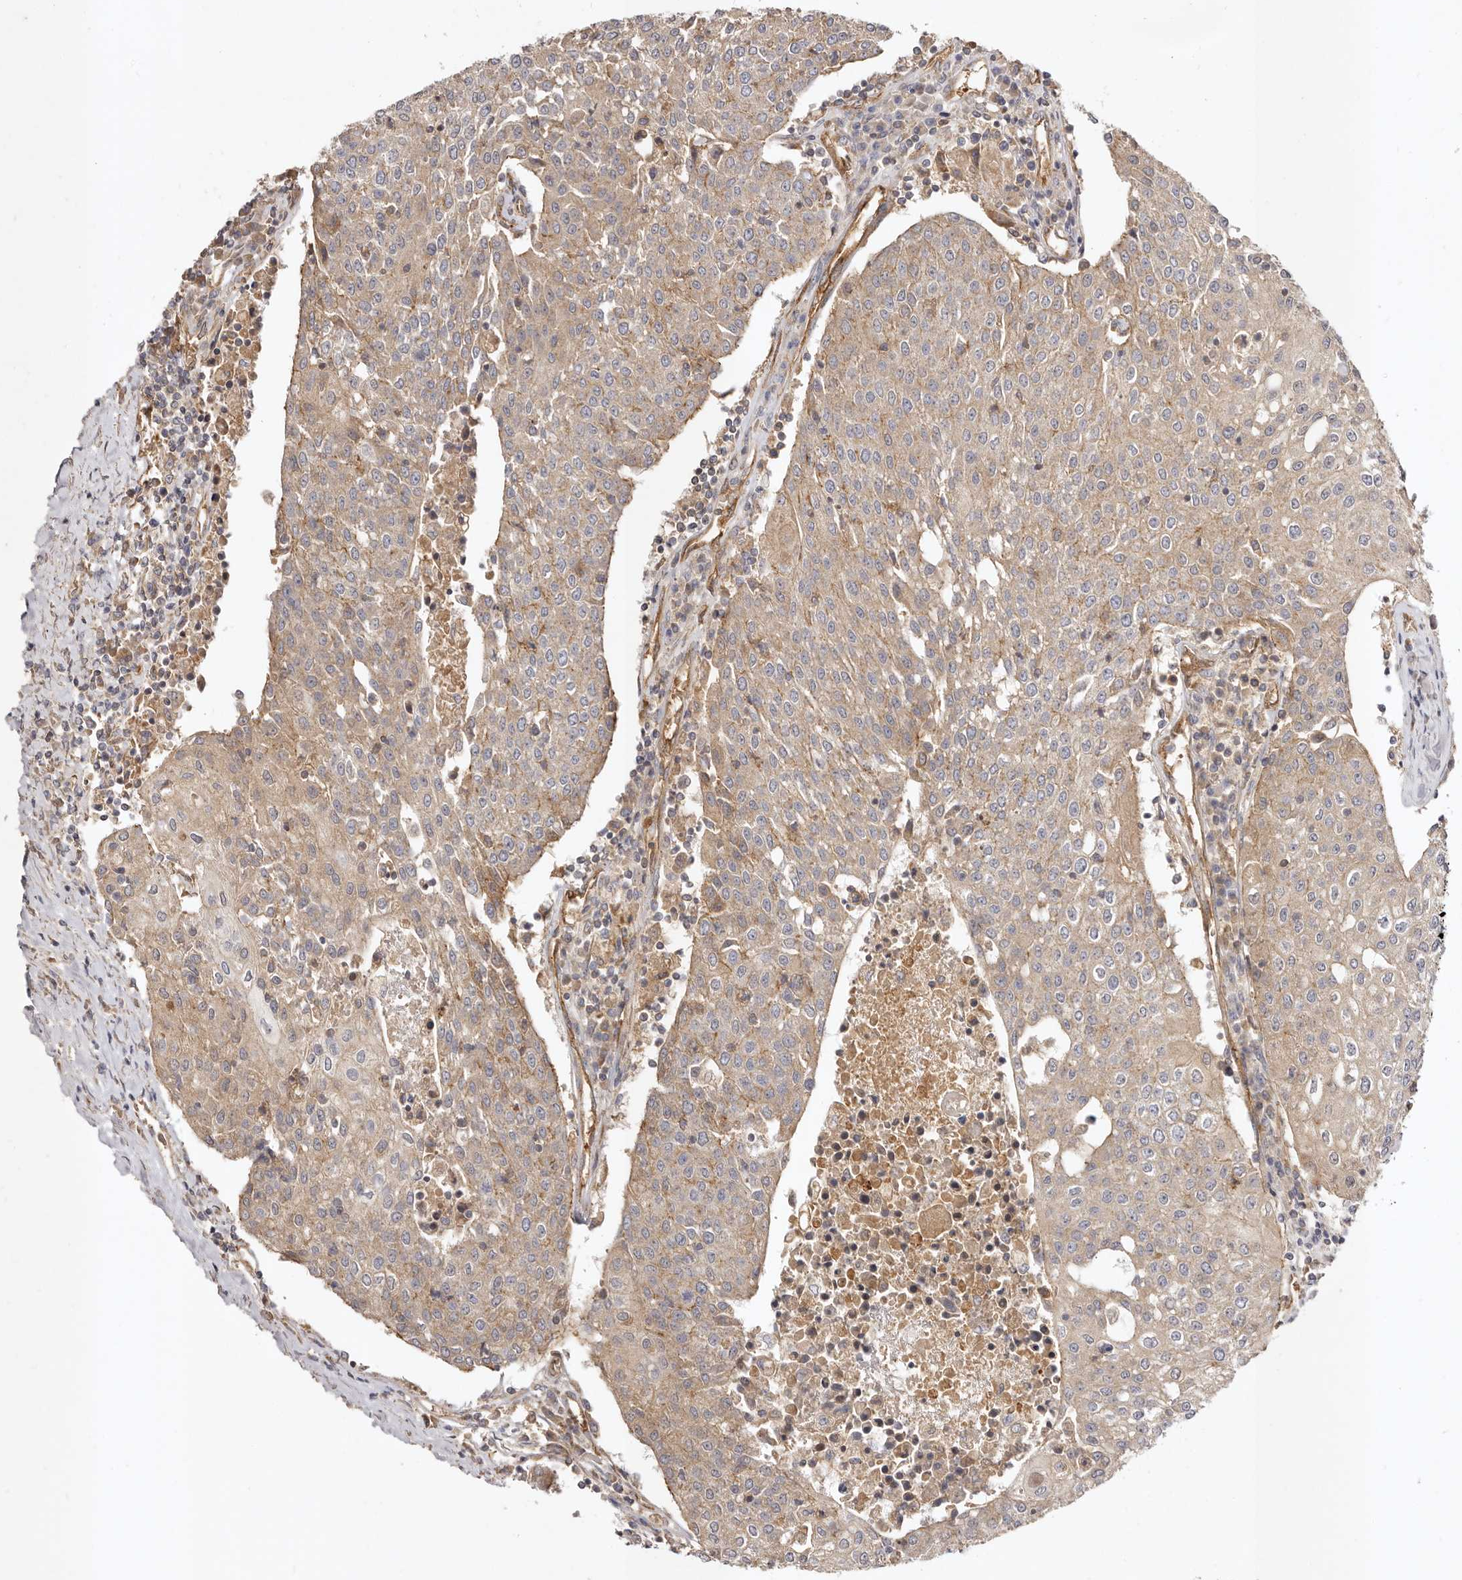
{"staining": {"intensity": "moderate", "quantity": ">75%", "location": "cytoplasmic/membranous"}, "tissue": "urothelial cancer", "cell_type": "Tumor cells", "image_type": "cancer", "snomed": [{"axis": "morphology", "description": "Urothelial carcinoma, High grade"}, {"axis": "topography", "description": "Urinary bladder"}], "caption": "A high-resolution micrograph shows IHC staining of high-grade urothelial carcinoma, which displays moderate cytoplasmic/membranous staining in about >75% of tumor cells.", "gene": "ADAMTS9", "patient": {"sex": "female", "age": 85}}